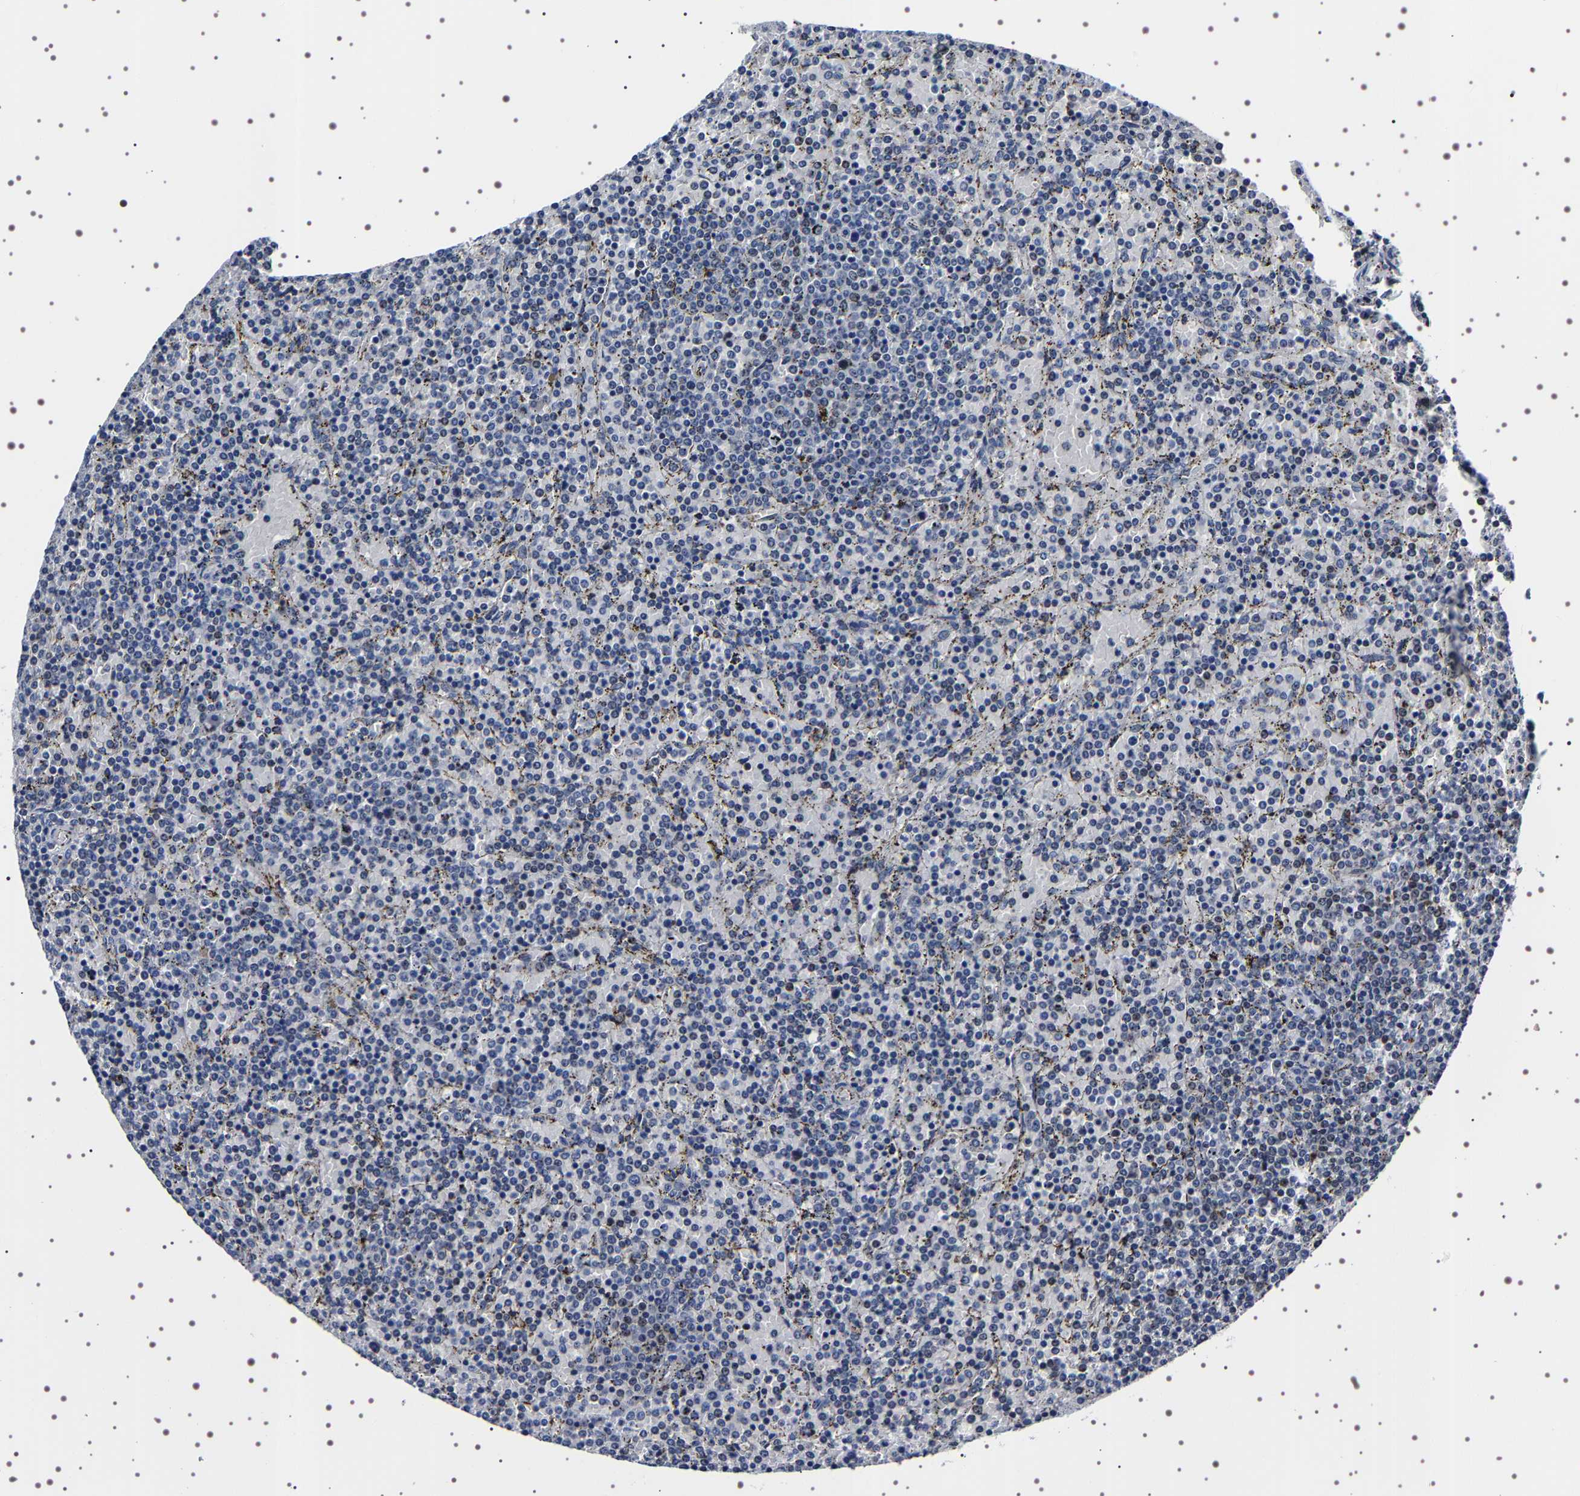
{"staining": {"intensity": "negative", "quantity": "none", "location": "none"}, "tissue": "lymphoma", "cell_type": "Tumor cells", "image_type": "cancer", "snomed": [{"axis": "morphology", "description": "Malignant lymphoma, non-Hodgkin's type, Low grade"}, {"axis": "topography", "description": "Spleen"}], "caption": "A photomicrograph of human low-grade malignant lymphoma, non-Hodgkin's type is negative for staining in tumor cells.", "gene": "GNL3", "patient": {"sex": "female", "age": 77}}